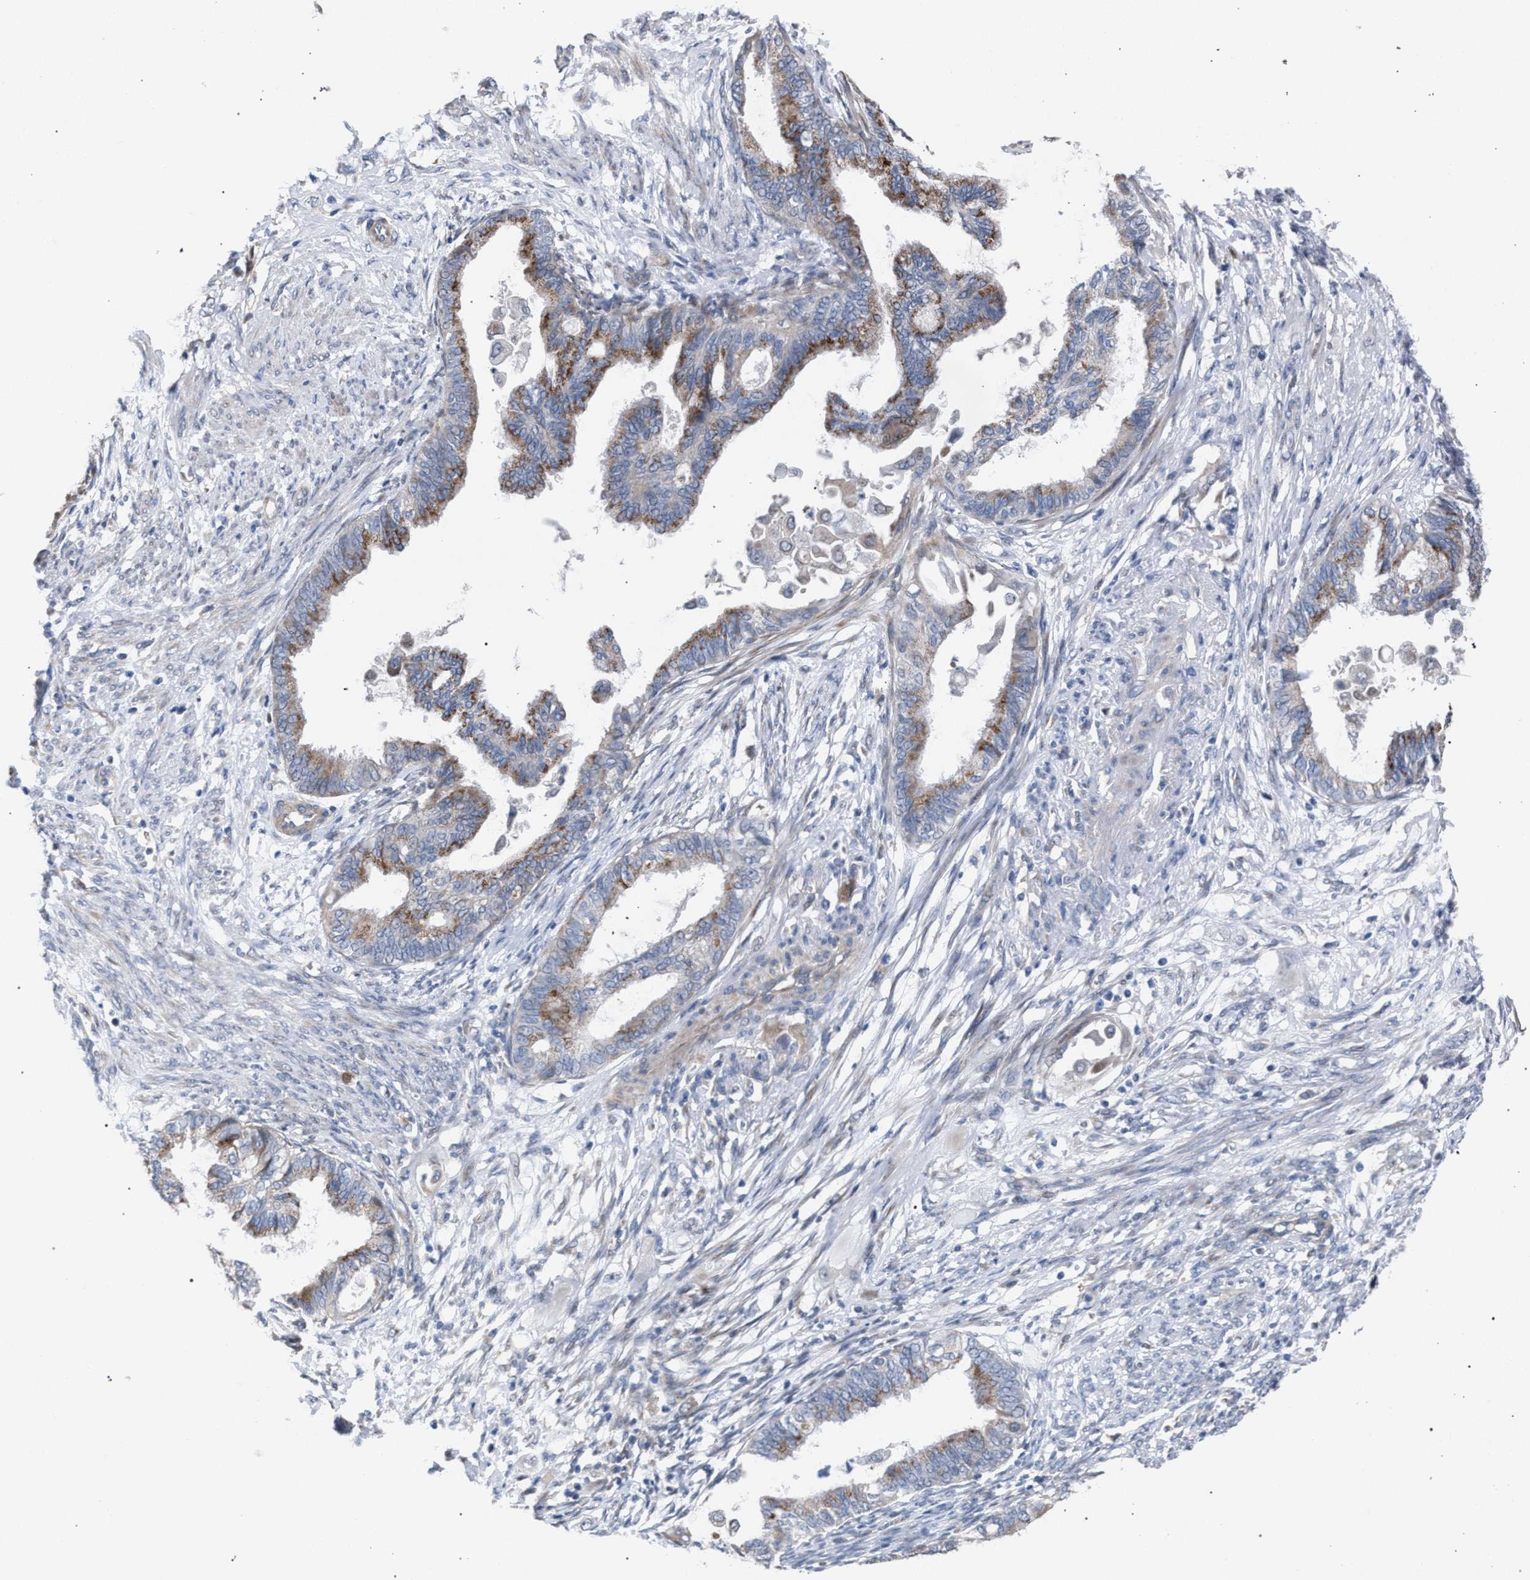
{"staining": {"intensity": "moderate", "quantity": ">75%", "location": "cytoplasmic/membranous"}, "tissue": "cervical cancer", "cell_type": "Tumor cells", "image_type": "cancer", "snomed": [{"axis": "morphology", "description": "Normal tissue, NOS"}, {"axis": "morphology", "description": "Adenocarcinoma, NOS"}, {"axis": "topography", "description": "Cervix"}, {"axis": "topography", "description": "Endometrium"}], "caption": "Approximately >75% of tumor cells in cervical adenocarcinoma reveal moderate cytoplasmic/membranous protein positivity as visualized by brown immunohistochemical staining.", "gene": "RNF135", "patient": {"sex": "female", "age": 86}}